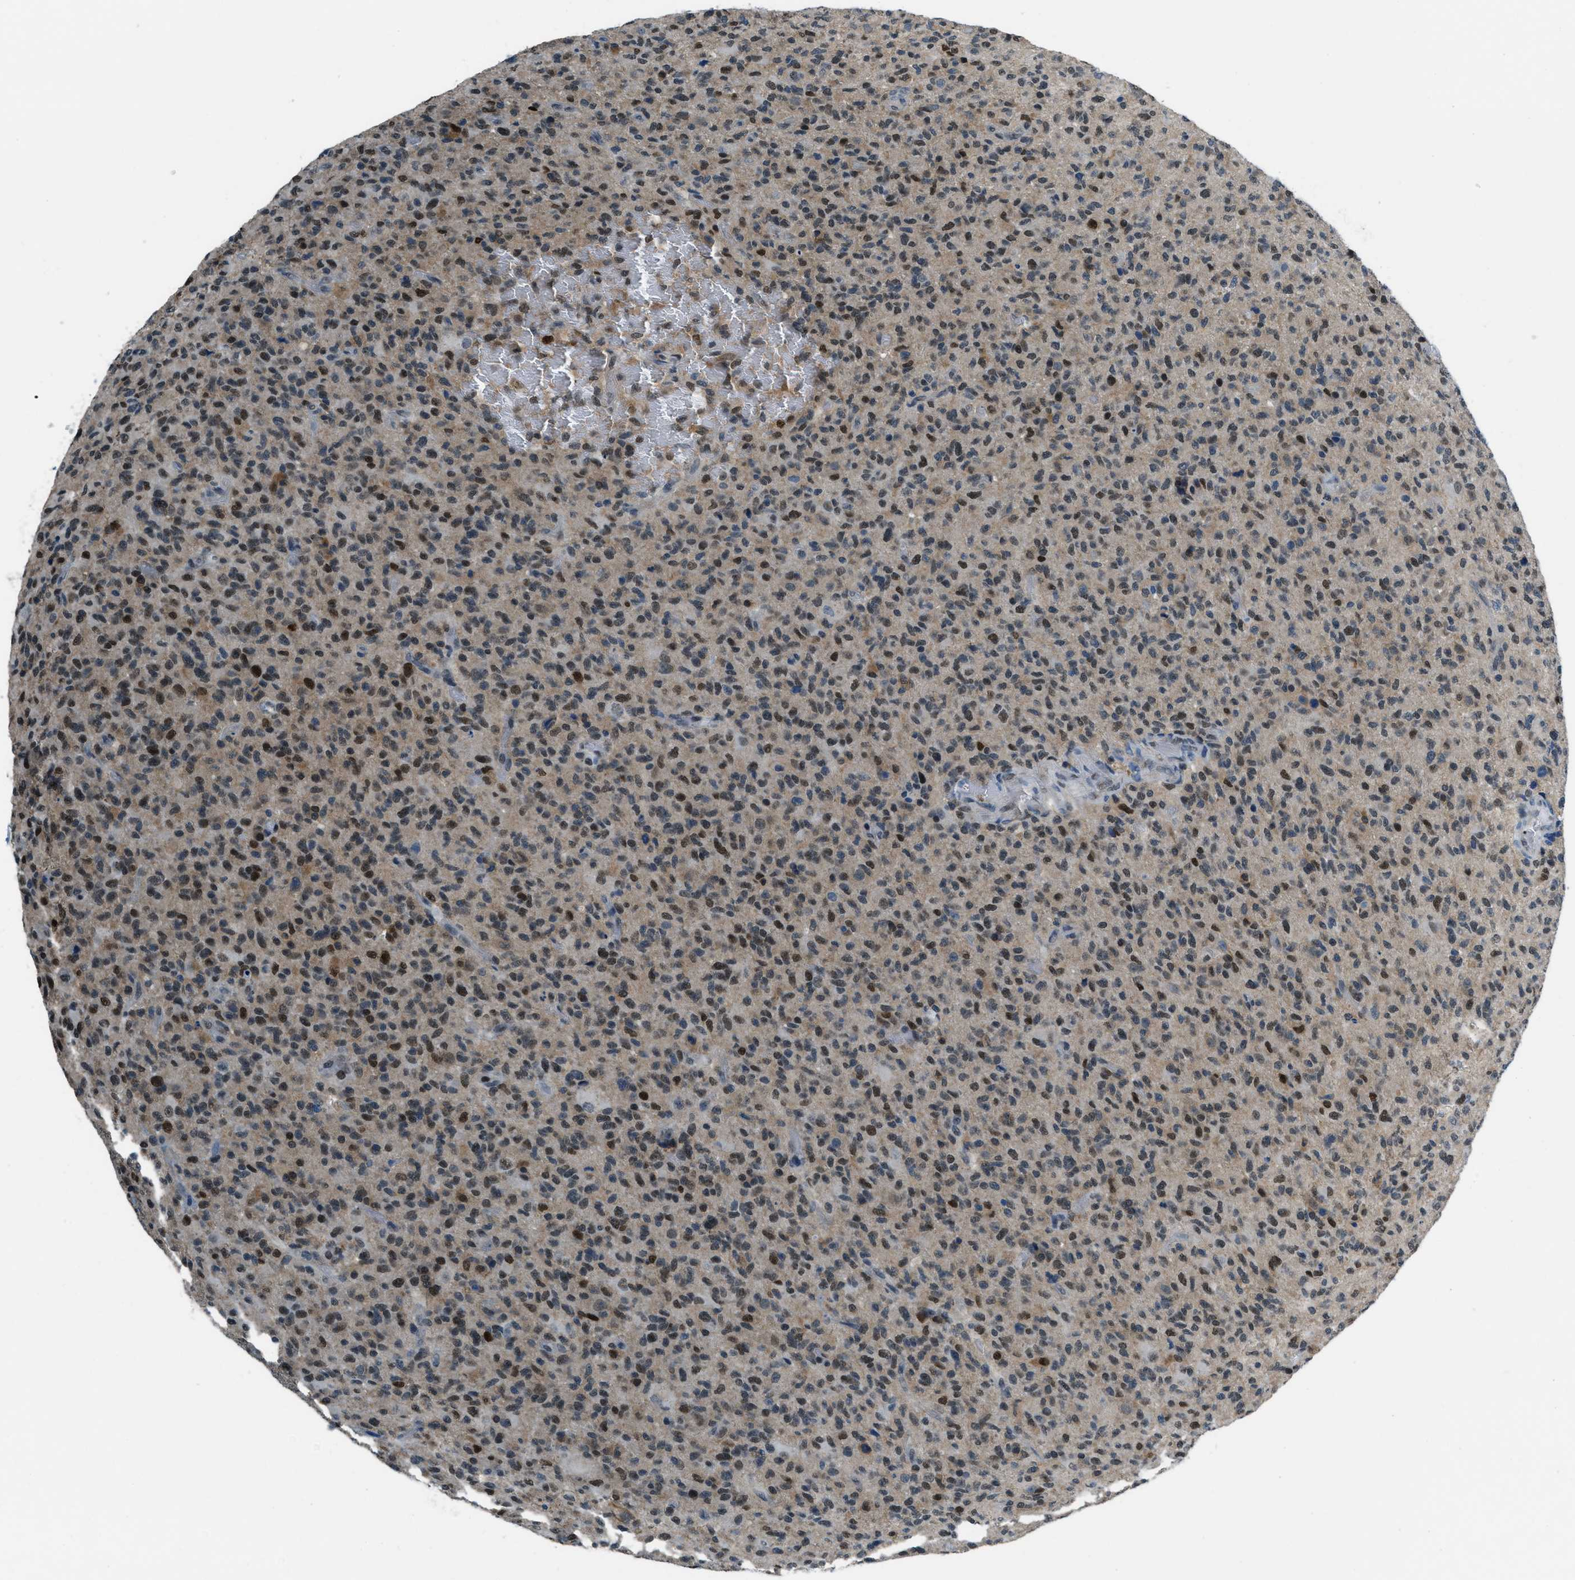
{"staining": {"intensity": "moderate", "quantity": "25%-75%", "location": "nuclear"}, "tissue": "glioma", "cell_type": "Tumor cells", "image_type": "cancer", "snomed": [{"axis": "morphology", "description": "Glioma, malignant, High grade"}, {"axis": "topography", "description": "Brain"}], "caption": "A histopathology image showing moderate nuclear expression in approximately 25%-75% of tumor cells in glioma, as visualized by brown immunohistochemical staining.", "gene": "OGFR", "patient": {"sex": "male", "age": 71}}